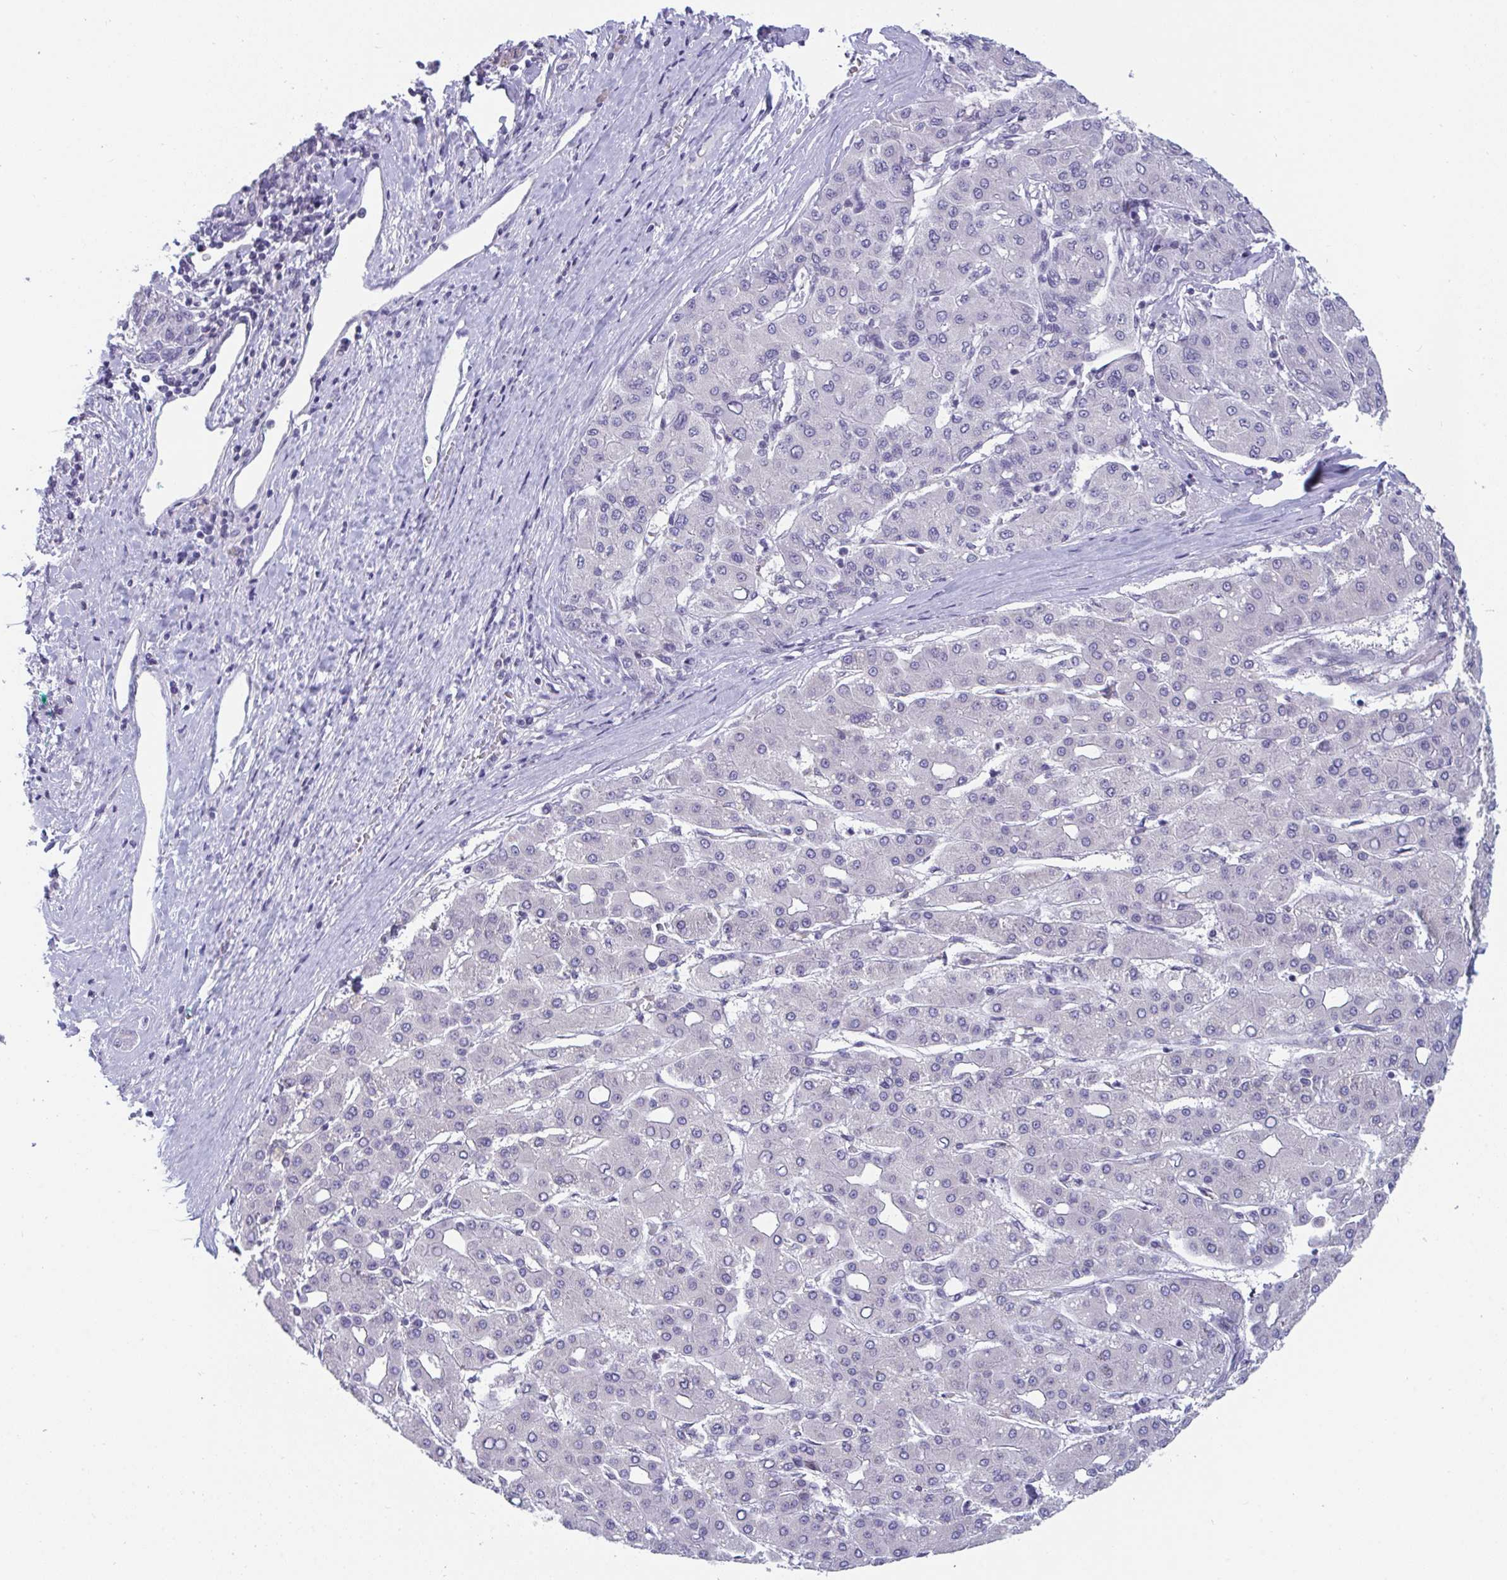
{"staining": {"intensity": "negative", "quantity": "none", "location": "none"}, "tissue": "liver cancer", "cell_type": "Tumor cells", "image_type": "cancer", "snomed": [{"axis": "morphology", "description": "Carcinoma, Hepatocellular, NOS"}, {"axis": "topography", "description": "Liver"}], "caption": "This is an IHC micrograph of human liver cancer (hepatocellular carcinoma). There is no staining in tumor cells.", "gene": "BMAL2", "patient": {"sex": "male", "age": 65}}